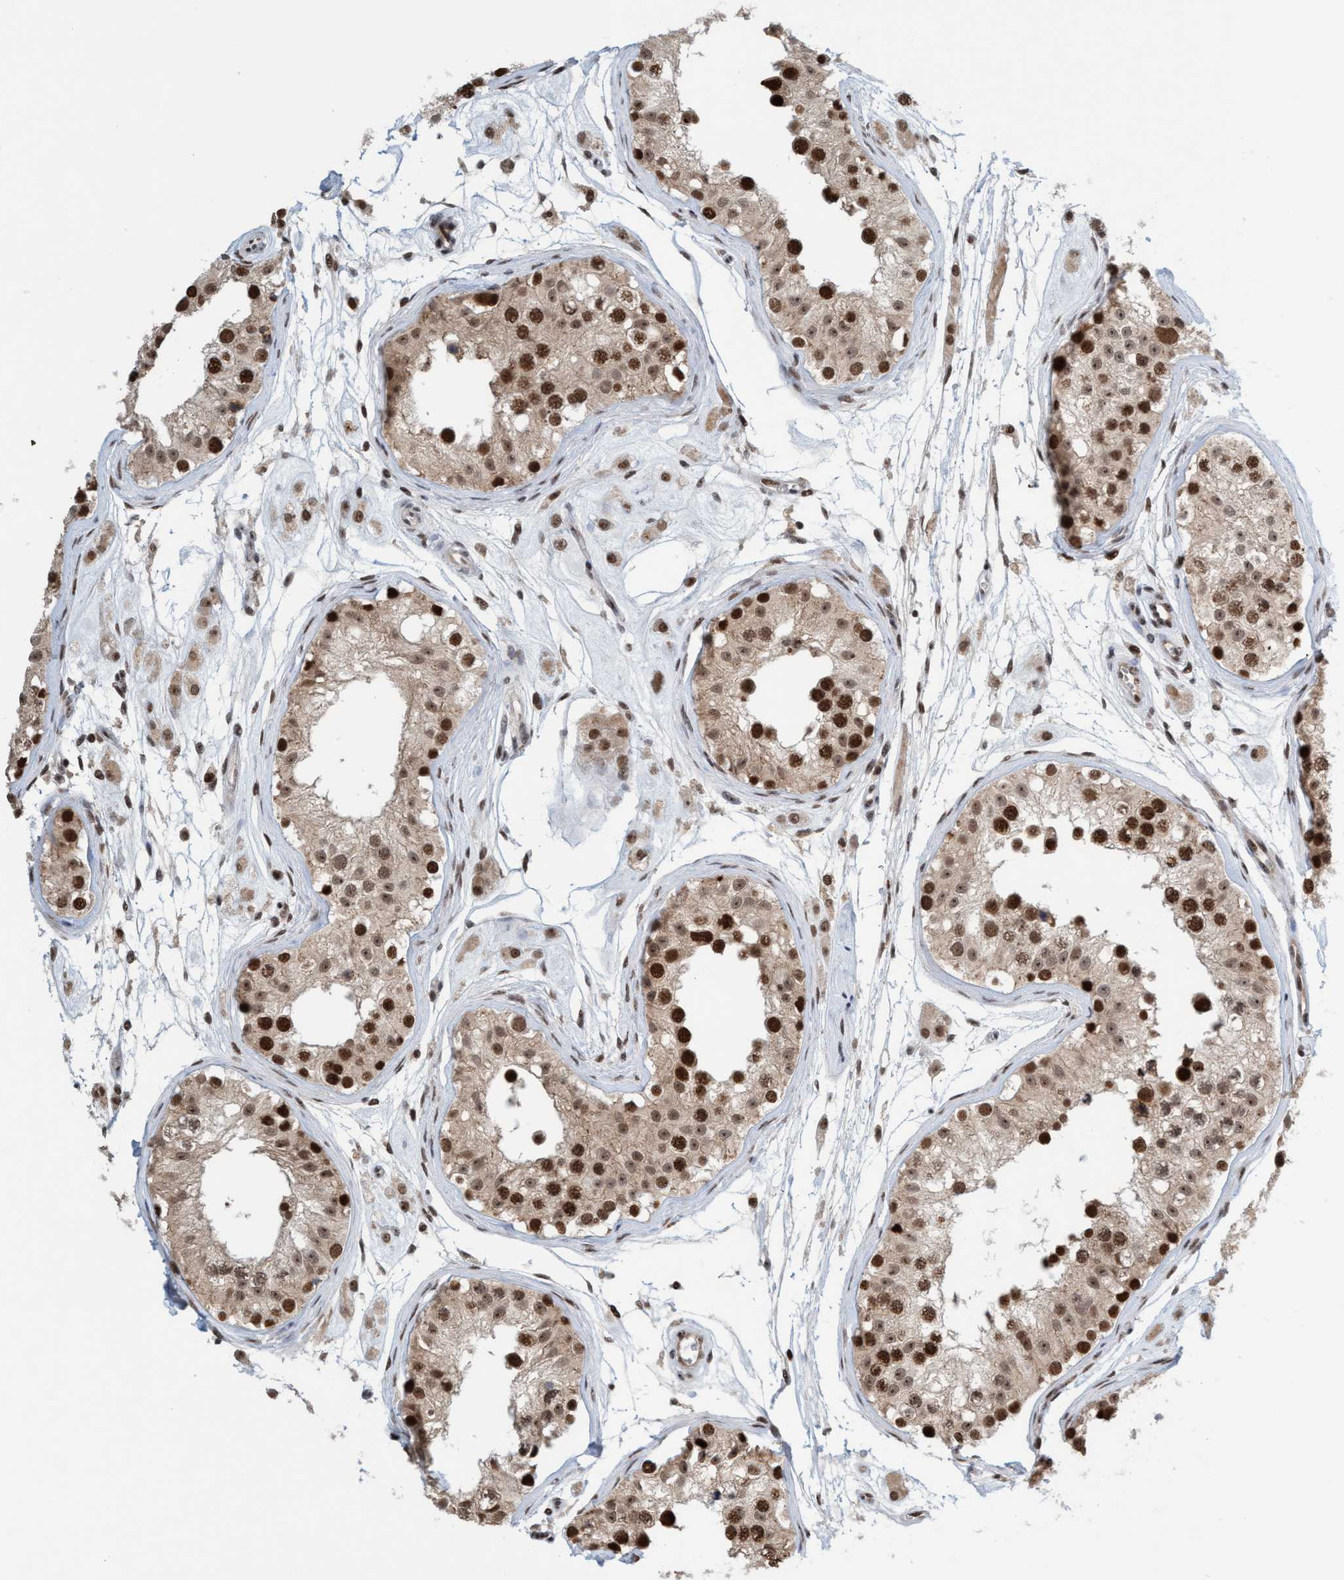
{"staining": {"intensity": "strong", "quantity": ">75%", "location": "nuclear"}, "tissue": "testis", "cell_type": "Cells in seminiferous ducts", "image_type": "normal", "snomed": [{"axis": "morphology", "description": "Normal tissue, NOS"}, {"axis": "morphology", "description": "Adenocarcinoma, metastatic, NOS"}, {"axis": "topography", "description": "Testis"}], "caption": "Cells in seminiferous ducts exhibit high levels of strong nuclear positivity in approximately >75% of cells in normal human testis. (Brightfield microscopy of DAB IHC at high magnification).", "gene": "SMCR8", "patient": {"sex": "male", "age": 26}}